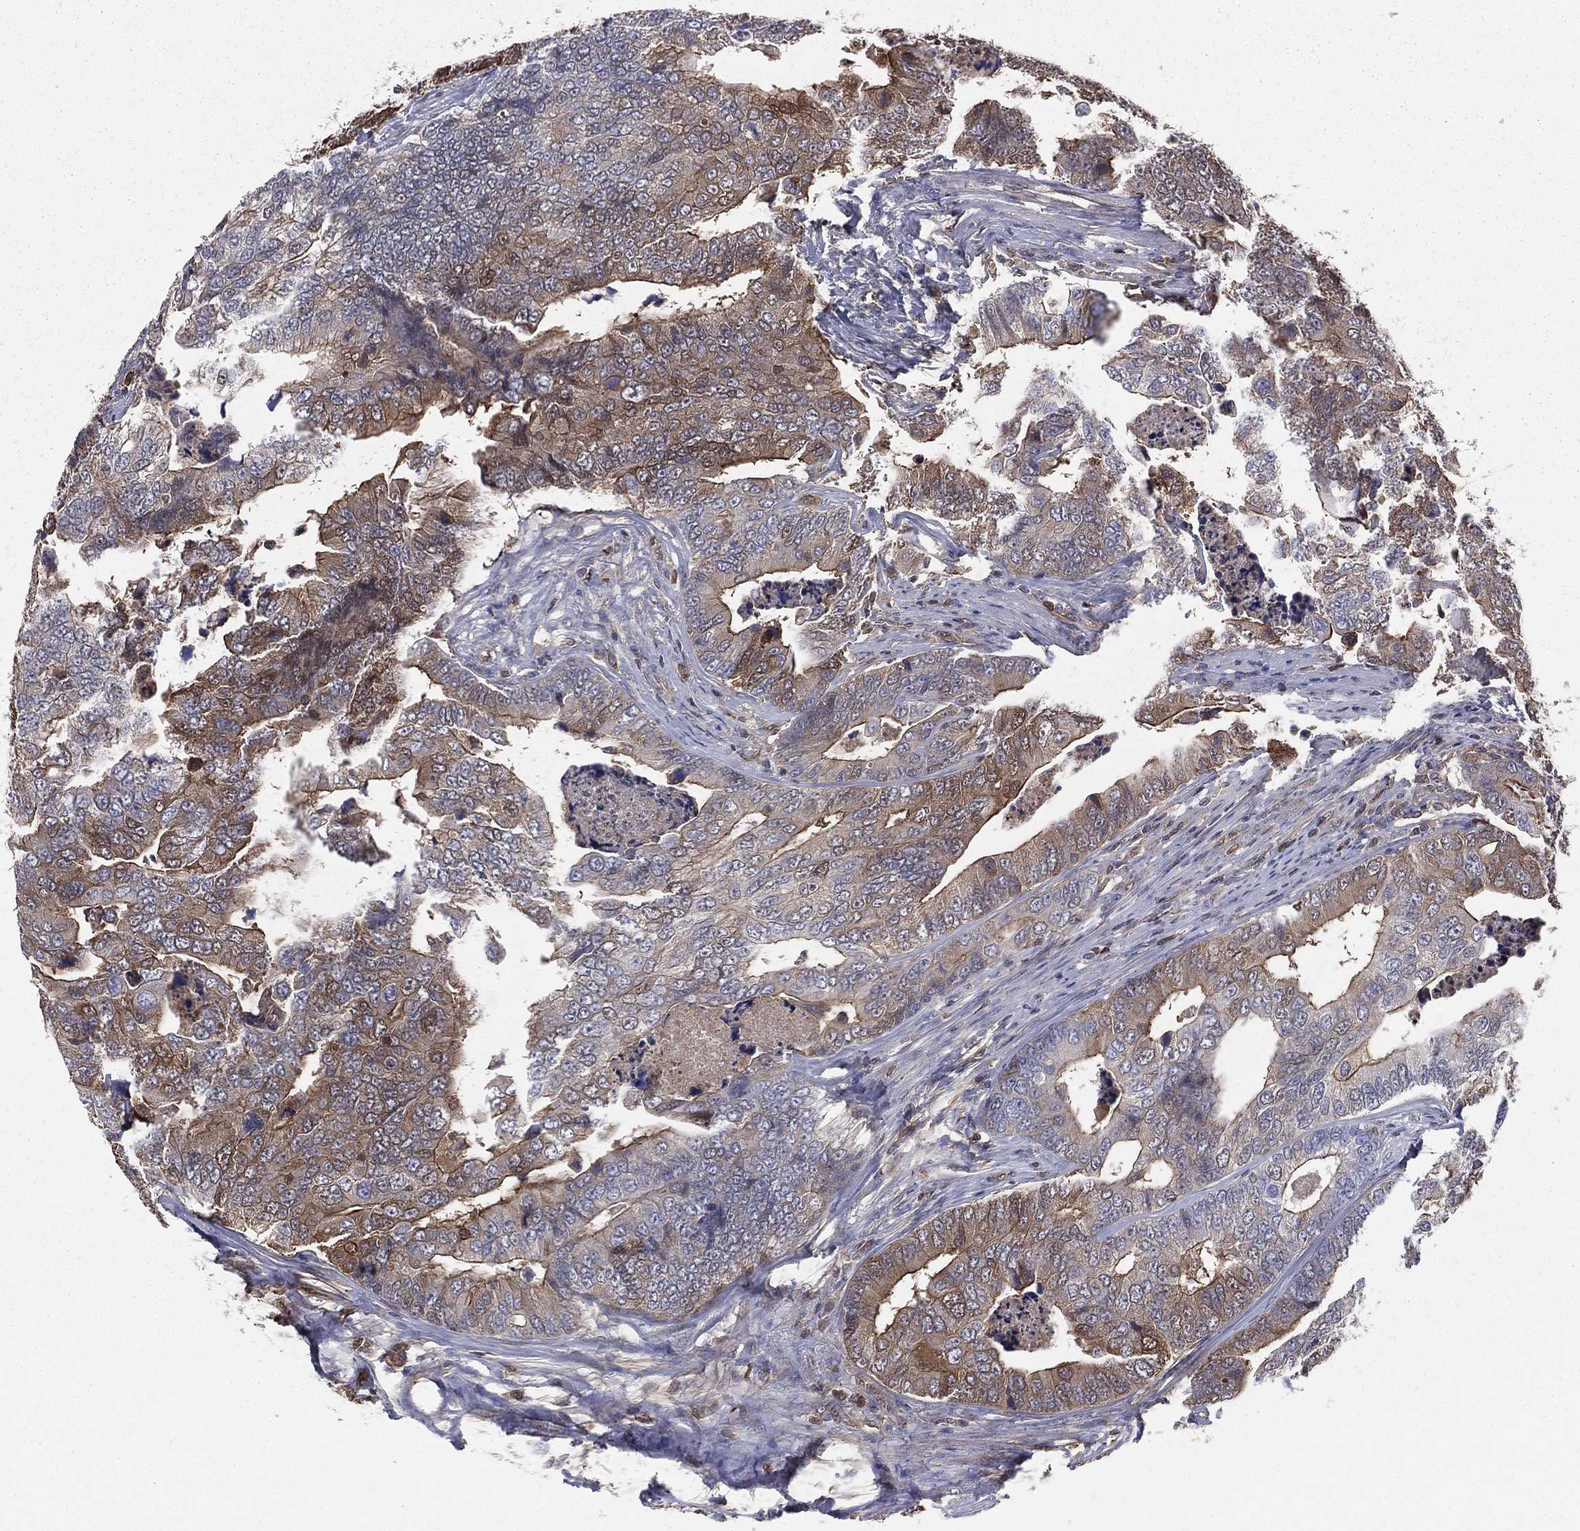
{"staining": {"intensity": "moderate", "quantity": "25%-75%", "location": "cytoplasmic/membranous"}, "tissue": "colorectal cancer", "cell_type": "Tumor cells", "image_type": "cancer", "snomed": [{"axis": "morphology", "description": "Adenocarcinoma, NOS"}, {"axis": "topography", "description": "Colon"}], "caption": "The photomicrograph reveals immunohistochemical staining of adenocarcinoma (colorectal). There is moderate cytoplasmic/membranous staining is present in about 25%-75% of tumor cells.", "gene": "TBC1D2", "patient": {"sex": "female", "age": 72}}